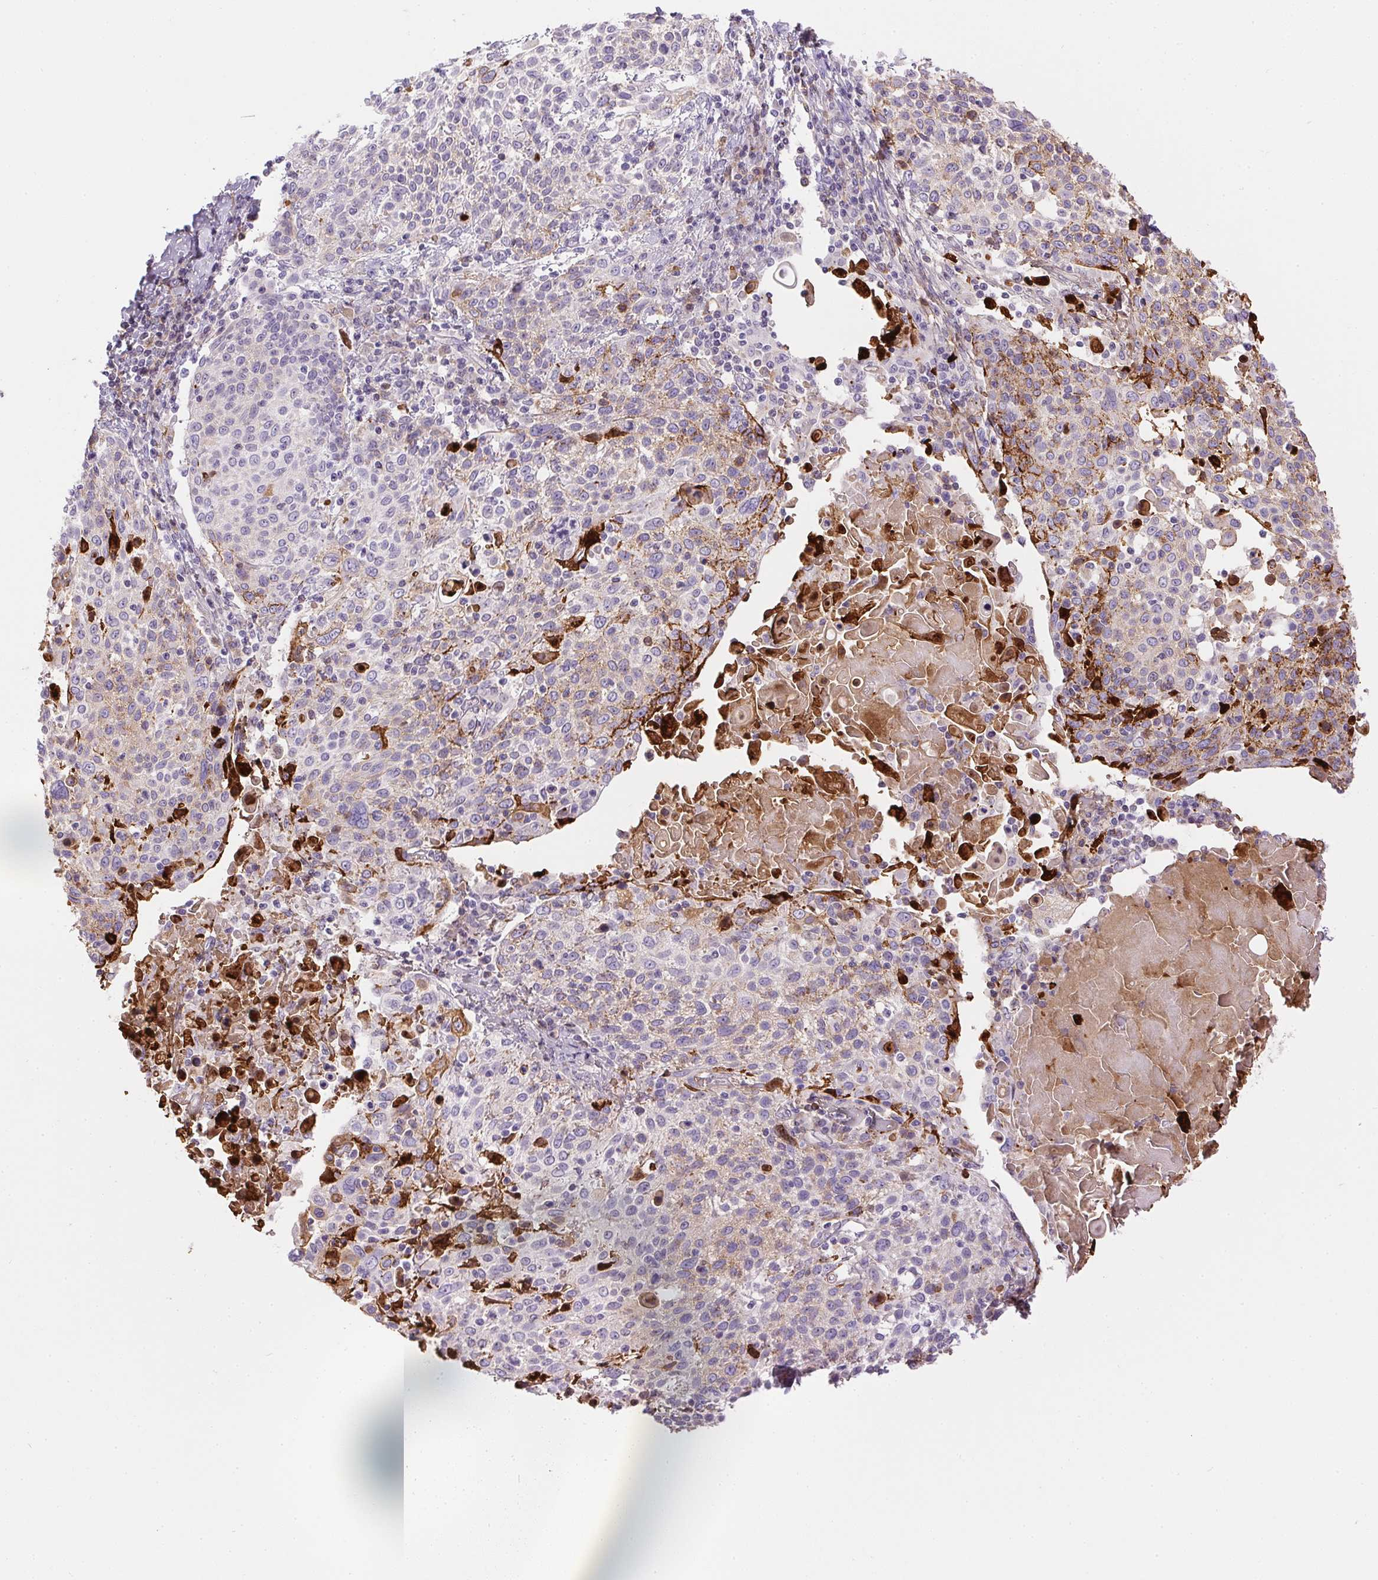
{"staining": {"intensity": "moderate", "quantity": "<25%", "location": "cytoplasmic/membranous"}, "tissue": "cervical cancer", "cell_type": "Tumor cells", "image_type": "cancer", "snomed": [{"axis": "morphology", "description": "Squamous cell carcinoma, NOS"}, {"axis": "topography", "description": "Cervix"}], "caption": "Immunohistochemical staining of human cervical cancer (squamous cell carcinoma) exhibits low levels of moderate cytoplasmic/membranous positivity in approximately <25% of tumor cells. (DAB (3,3'-diaminobenzidine) IHC, brown staining for protein, blue staining for nuclei).", "gene": "ORM1", "patient": {"sex": "female", "age": 61}}